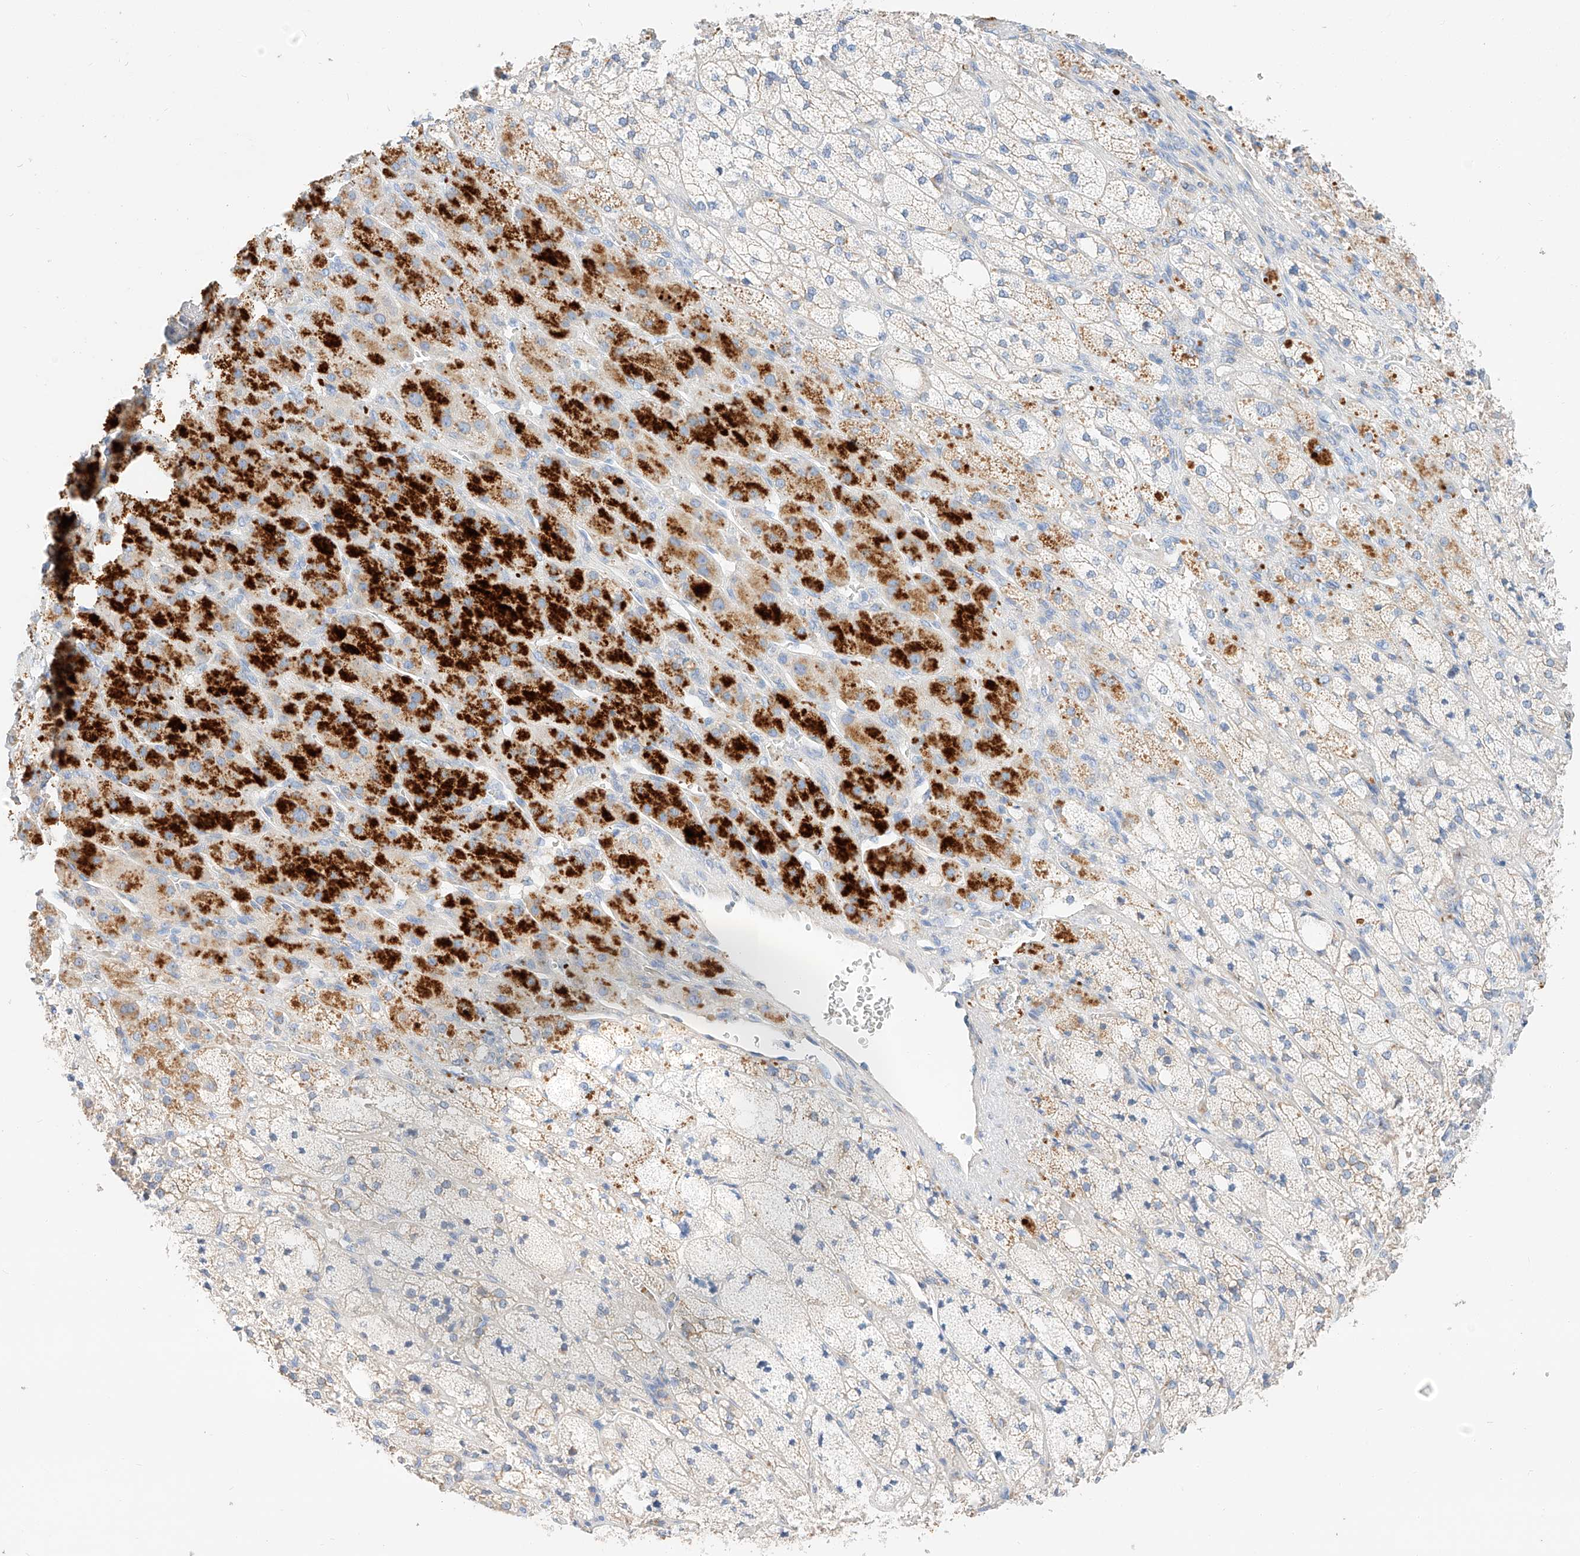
{"staining": {"intensity": "strong", "quantity": "<25%", "location": "cytoplasmic/membranous"}, "tissue": "adrenal gland", "cell_type": "Glandular cells", "image_type": "normal", "snomed": [{"axis": "morphology", "description": "Normal tissue, NOS"}, {"axis": "topography", "description": "Adrenal gland"}], "caption": "Benign adrenal gland demonstrates strong cytoplasmic/membranous expression in approximately <25% of glandular cells, visualized by immunohistochemistry.", "gene": "MAP7", "patient": {"sex": "male", "age": 61}}